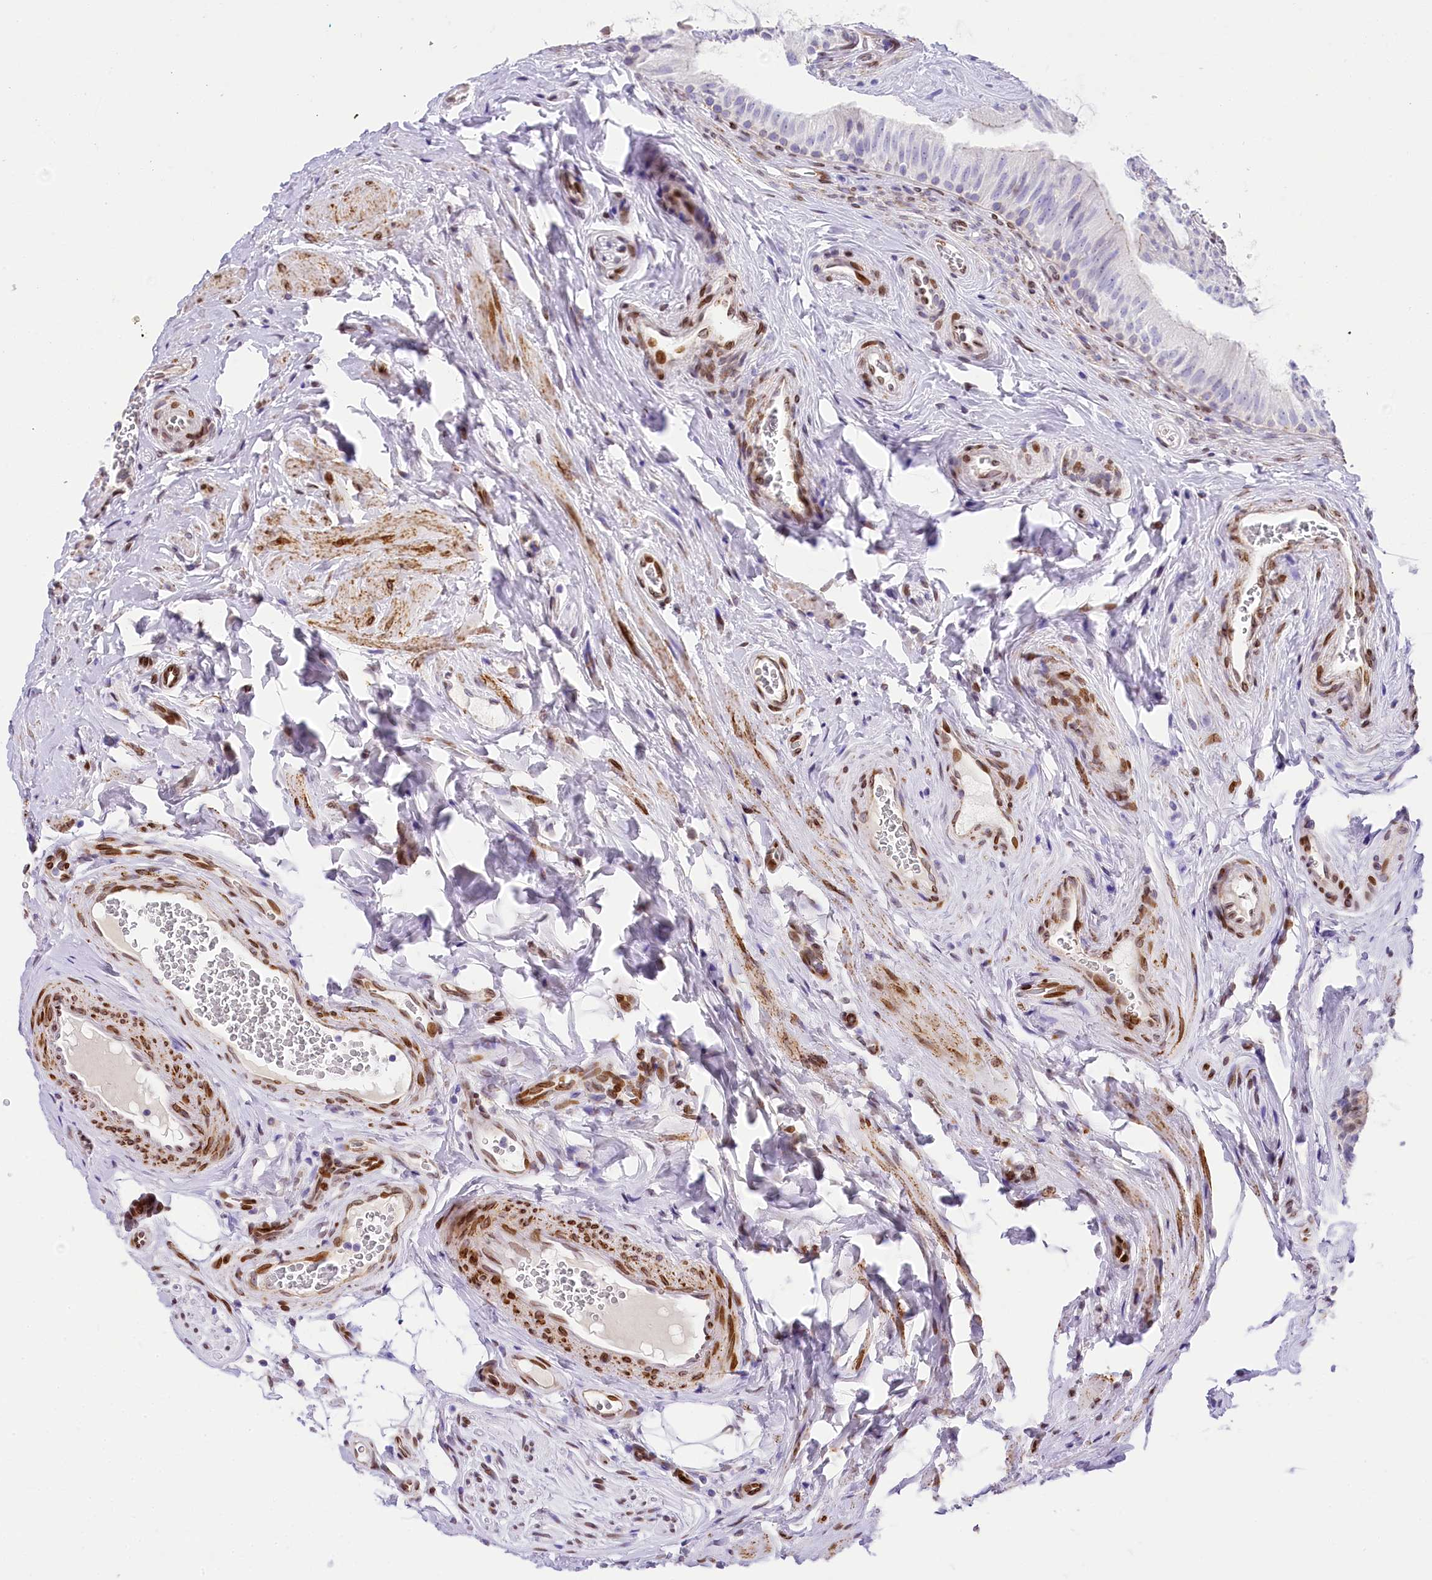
{"staining": {"intensity": "negative", "quantity": "none", "location": "none"}, "tissue": "epididymis", "cell_type": "Glandular cells", "image_type": "normal", "snomed": [{"axis": "morphology", "description": "Normal tissue, NOS"}, {"axis": "topography", "description": "Epididymis"}], "caption": "High magnification brightfield microscopy of normal epididymis stained with DAB (3,3'-diaminobenzidine) (brown) and counterstained with hematoxylin (blue): glandular cells show no significant staining. Brightfield microscopy of immunohistochemistry stained with DAB (brown) and hematoxylin (blue), captured at high magnification.", "gene": "PPIP5K2", "patient": {"sex": "male", "age": 46}}